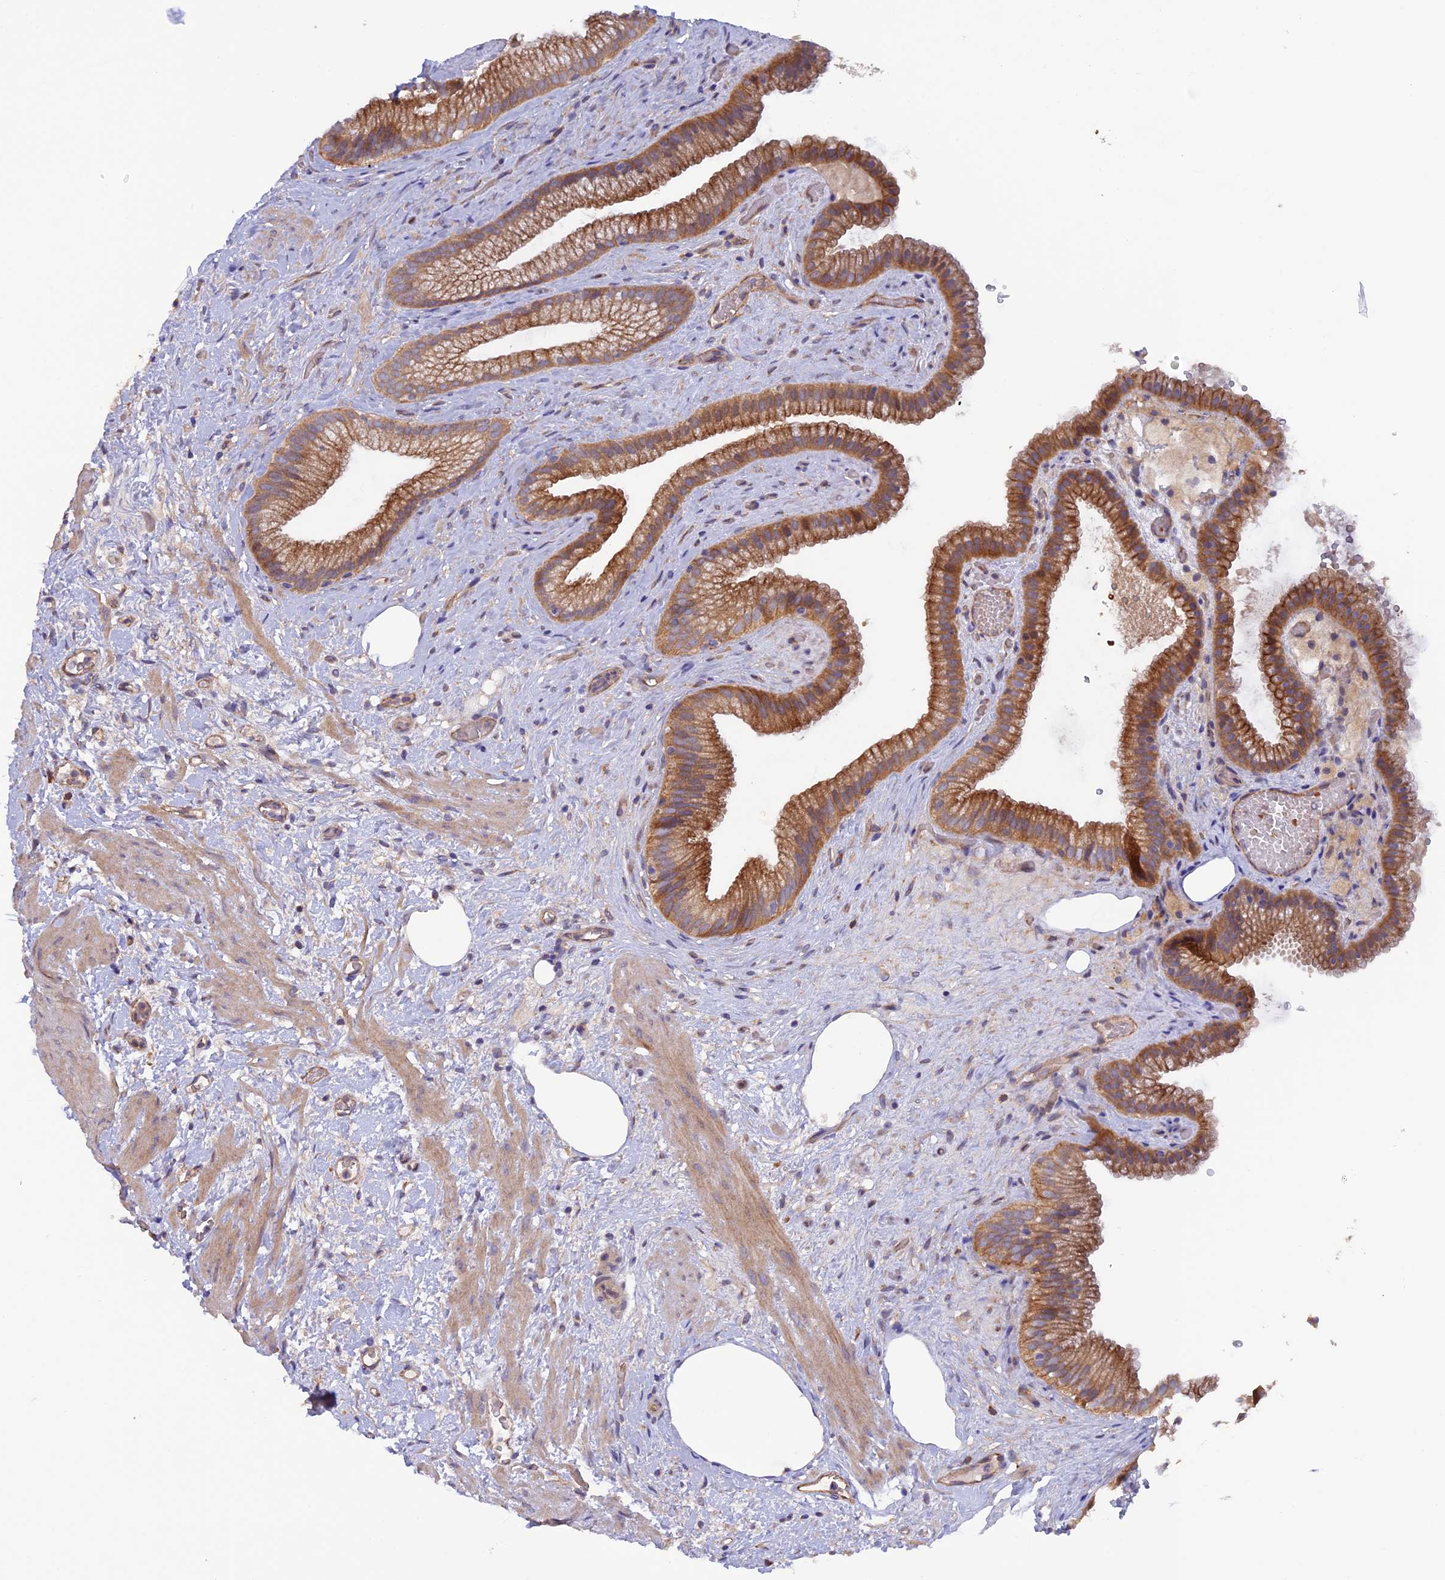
{"staining": {"intensity": "moderate", "quantity": ">75%", "location": "cytoplasmic/membranous"}, "tissue": "gallbladder", "cell_type": "Glandular cells", "image_type": "normal", "snomed": [{"axis": "morphology", "description": "Normal tissue, NOS"}, {"axis": "morphology", "description": "Inflammation, NOS"}, {"axis": "topography", "description": "Gallbladder"}], "caption": "Glandular cells reveal moderate cytoplasmic/membranous positivity in about >75% of cells in benign gallbladder. (DAB IHC with brightfield microscopy, high magnification).", "gene": "DUS3L", "patient": {"sex": "male", "age": 51}}